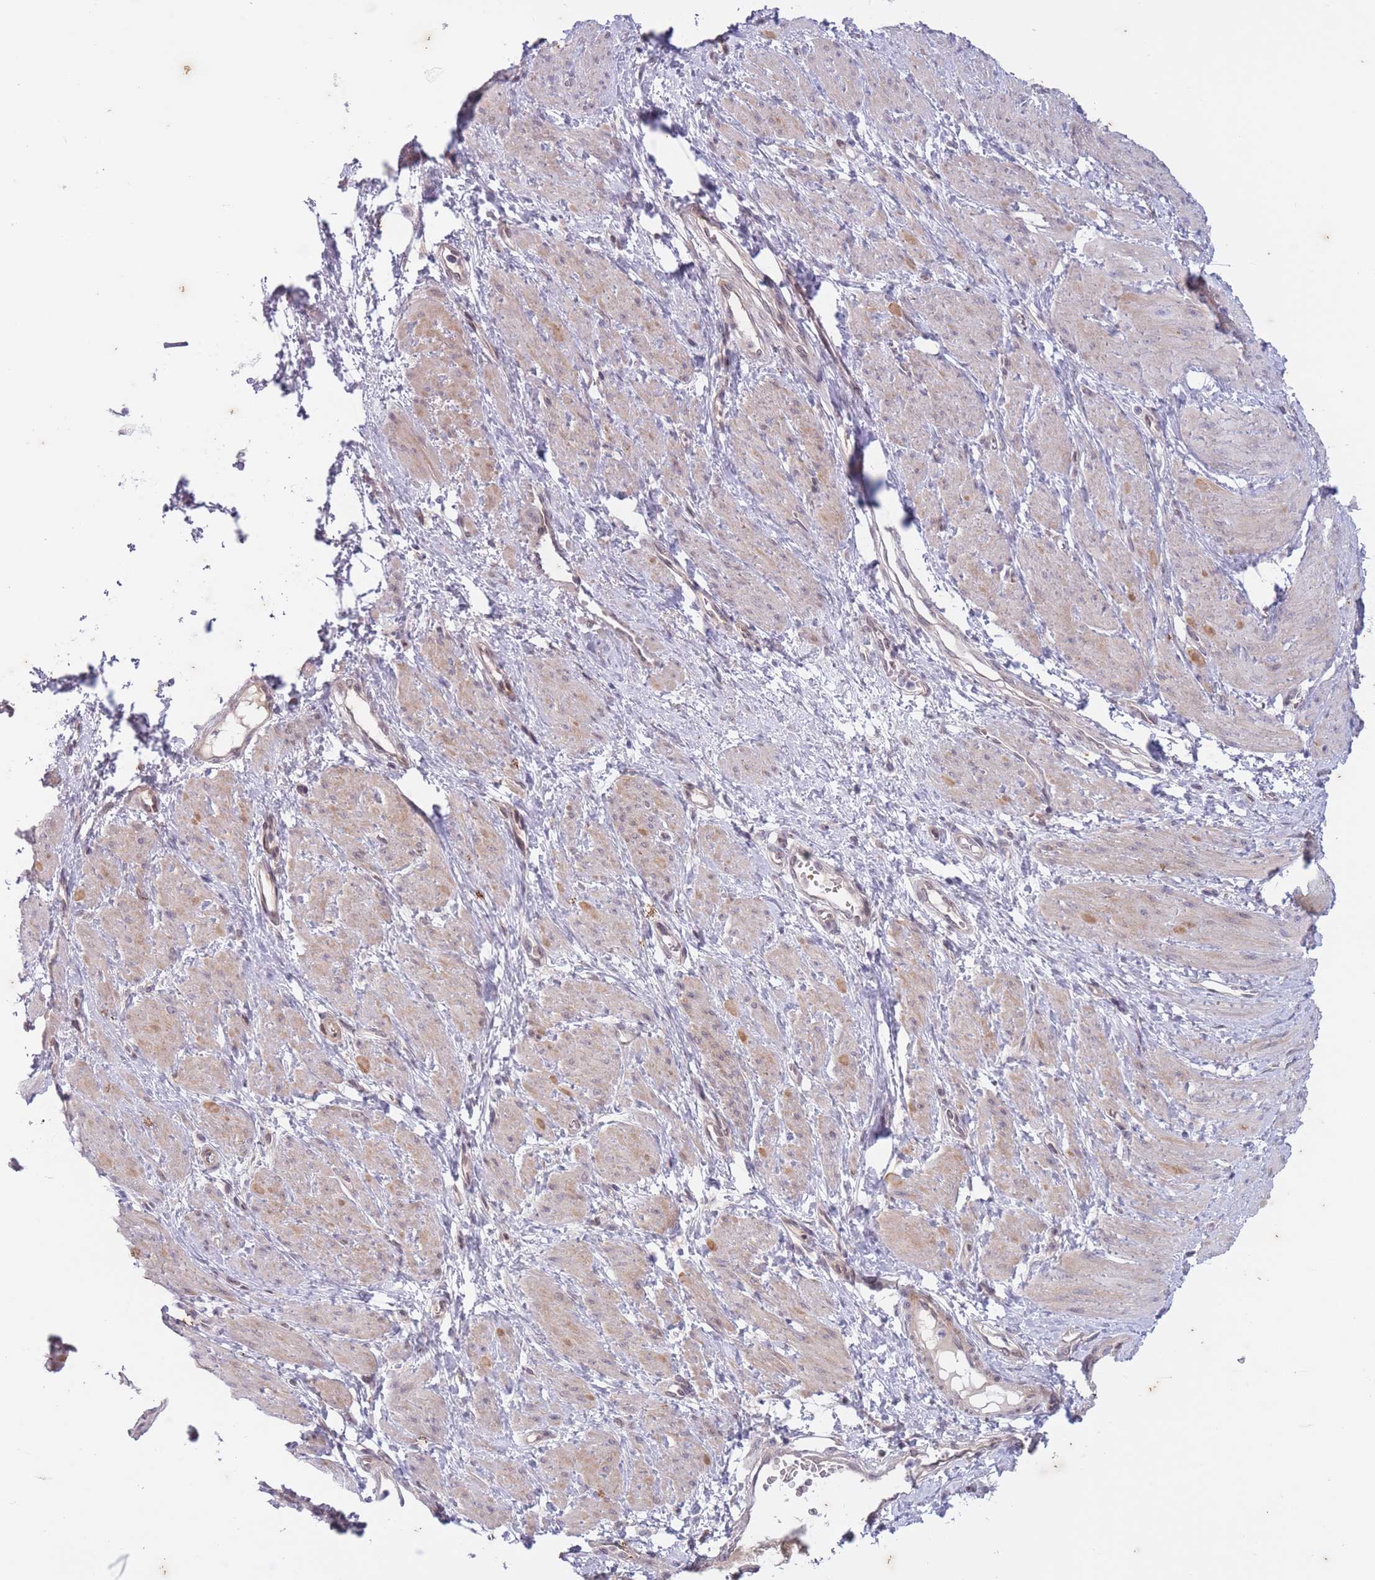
{"staining": {"intensity": "weak", "quantity": "25%-75%", "location": "cytoplasmic/membranous"}, "tissue": "smooth muscle", "cell_type": "Smooth muscle cells", "image_type": "normal", "snomed": [{"axis": "morphology", "description": "Normal tissue, NOS"}, {"axis": "topography", "description": "Smooth muscle"}, {"axis": "topography", "description": "Uterus"}], "caption": "Smooth muscle stained with IHC reveals weak cytoplasmic/membranous staining in about 25%-75% of smooth muscle cells.", "gene": "ARPIN", "patient": {"sex": "female", "age": 39}}